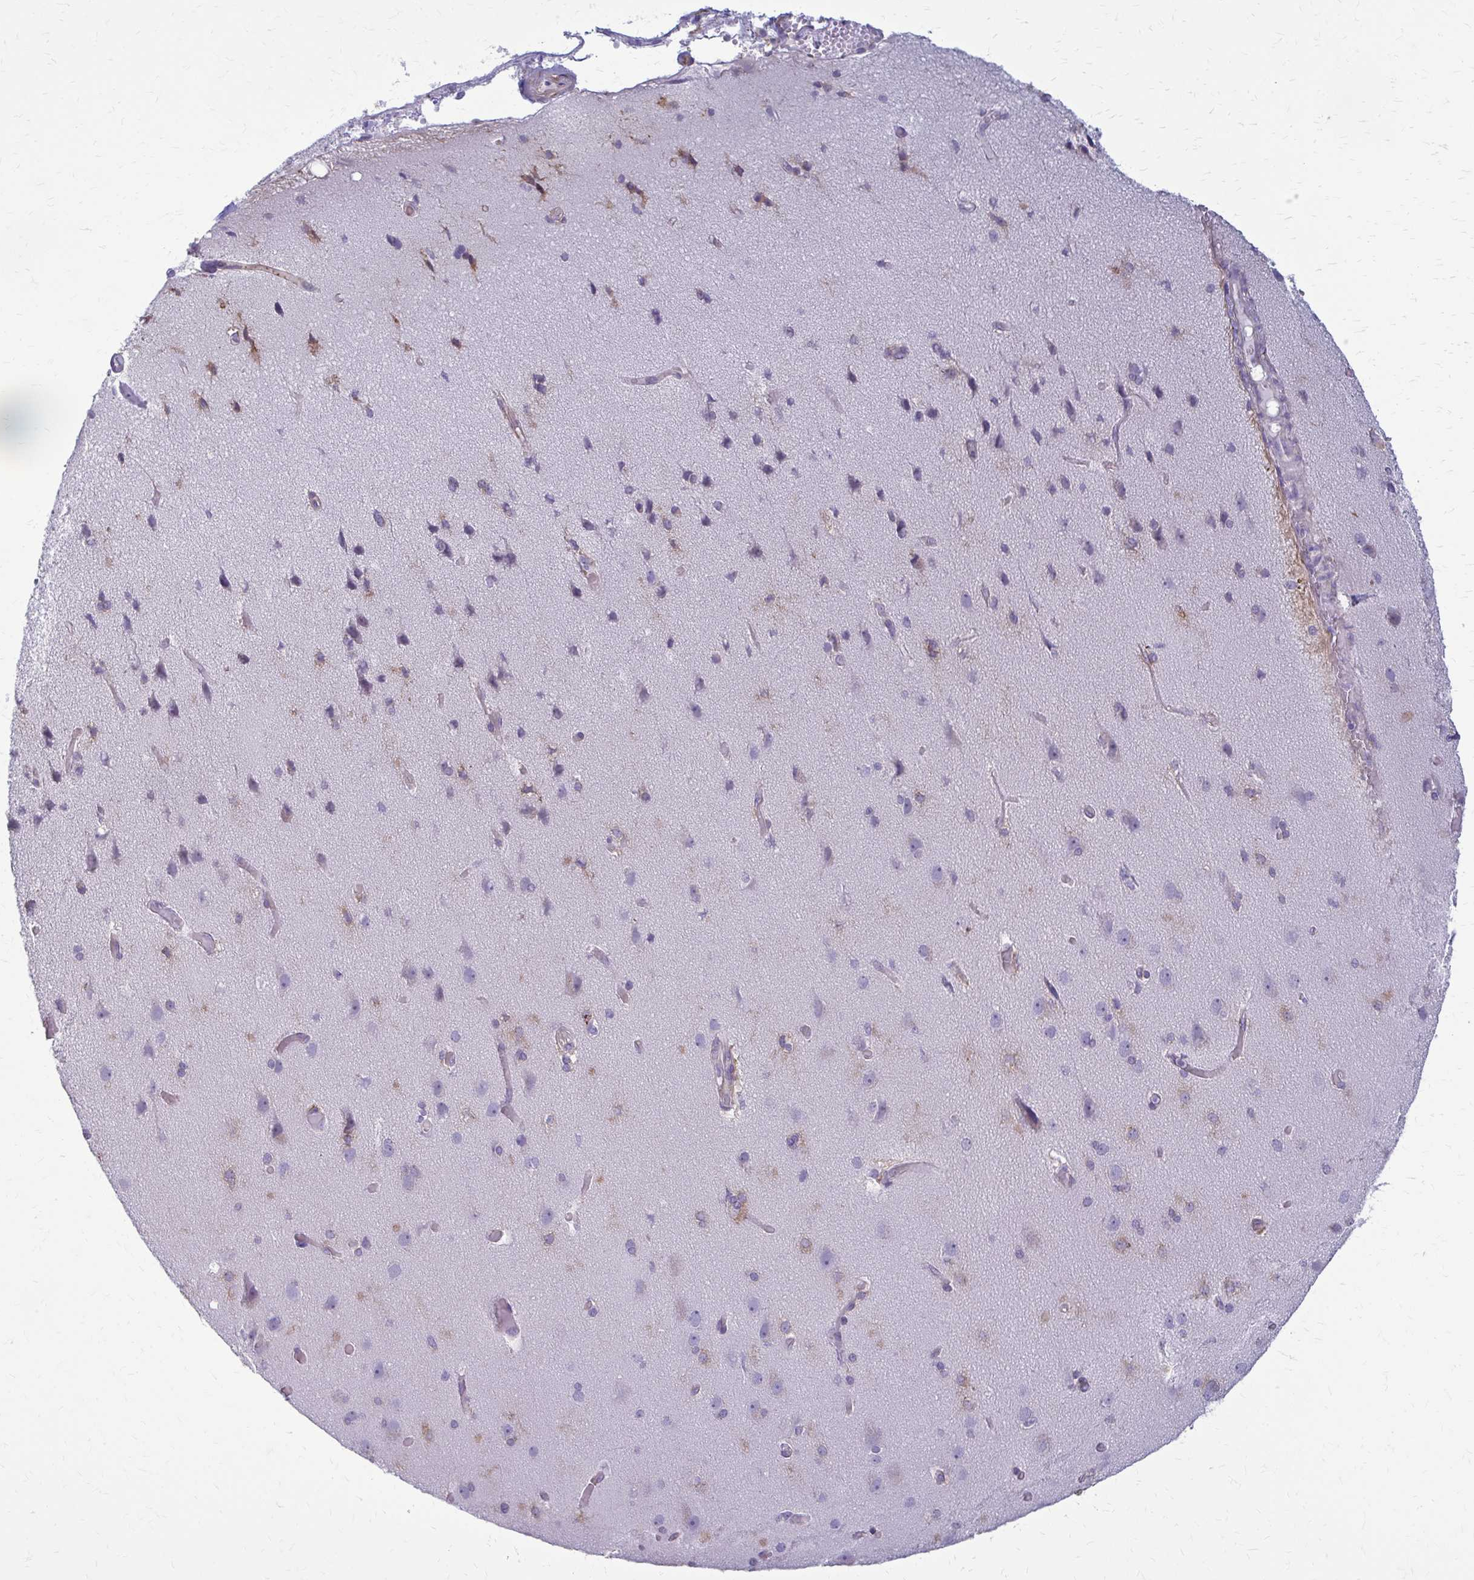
{"staining": {"intensity": "weak", "quantity": "25%-75%", "location": "cytoplasmic/membranous"}, "tissue": "cerebral cortex", "cell_type": "Endothelial cells", "image_type": "normal", "snomed": [{"axis": "morphology", "description": "Normal tissue, NOS"}, {"axis": "morphology", "description": "Glioma, malignant, High grade"}, {"axis": "topography", "description": "Cerebral cortex"}], "caption": "IHC histopathology image of benign cerebral cortex: cerebral cortex stained using IHC reveals low levels of weak protein expression localized specifically in the cytoplasmic/membranous of endothelial cells, appearing as a cytoplasmic/membranous brown color.", "gene": "DEPP1", "patient": {"sex": "male", "age": 71}}